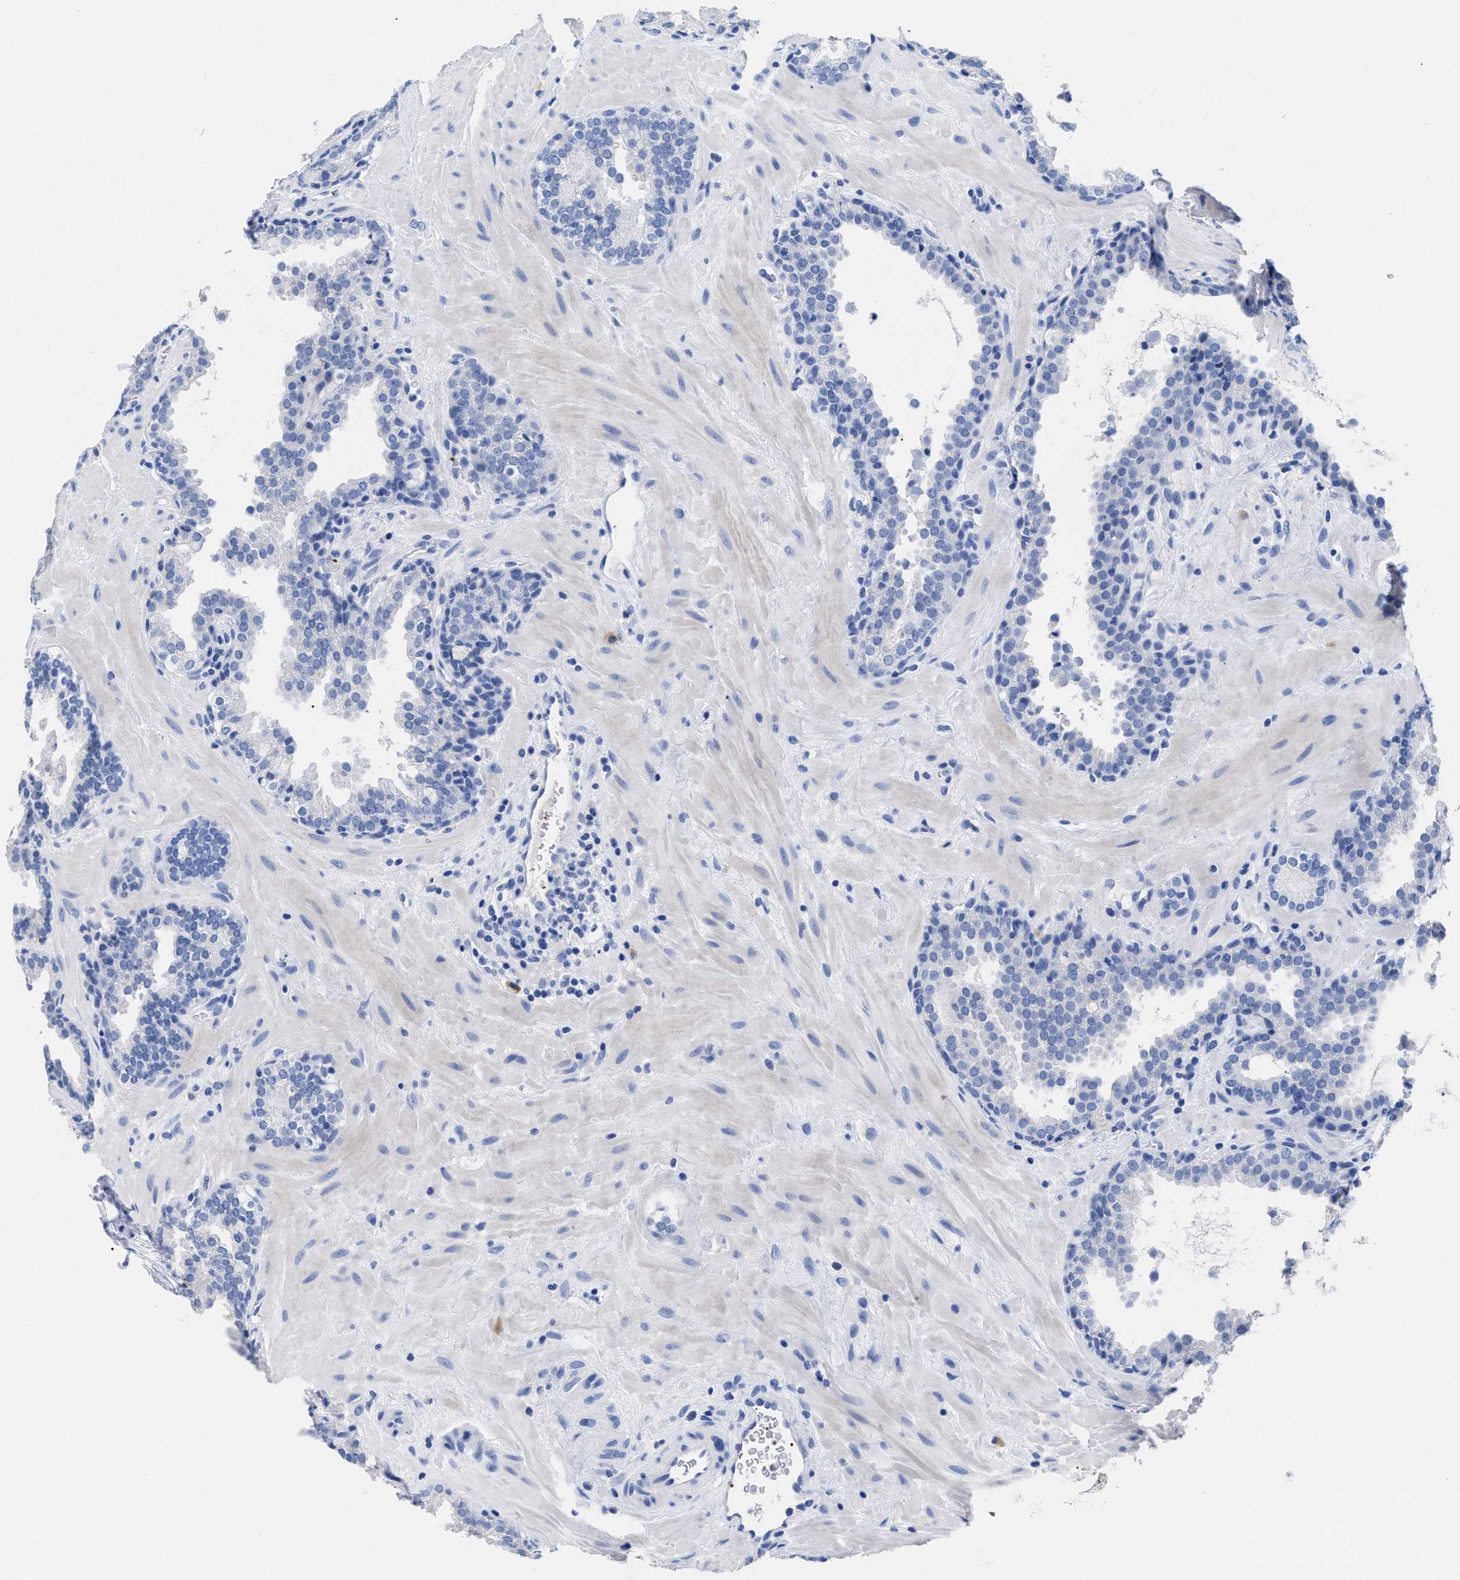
{"staining": {"intensity": "negative", "quantity": "none", "location": "none"}, "tissue": "prostate", "cell_type": "Glandular cells", "image_type": "normal", "snomed": [{"axis": "morphology", "description": "Normal tissue, NOS"}, {"axis": "topography", "description": "Prostate"}], "caption": "DAB immunohistochemical staining of normal prostate shows no significant staining in glandular cells.", "gene": "TREML1", "patient": {"sex": "male", "age": 51}}